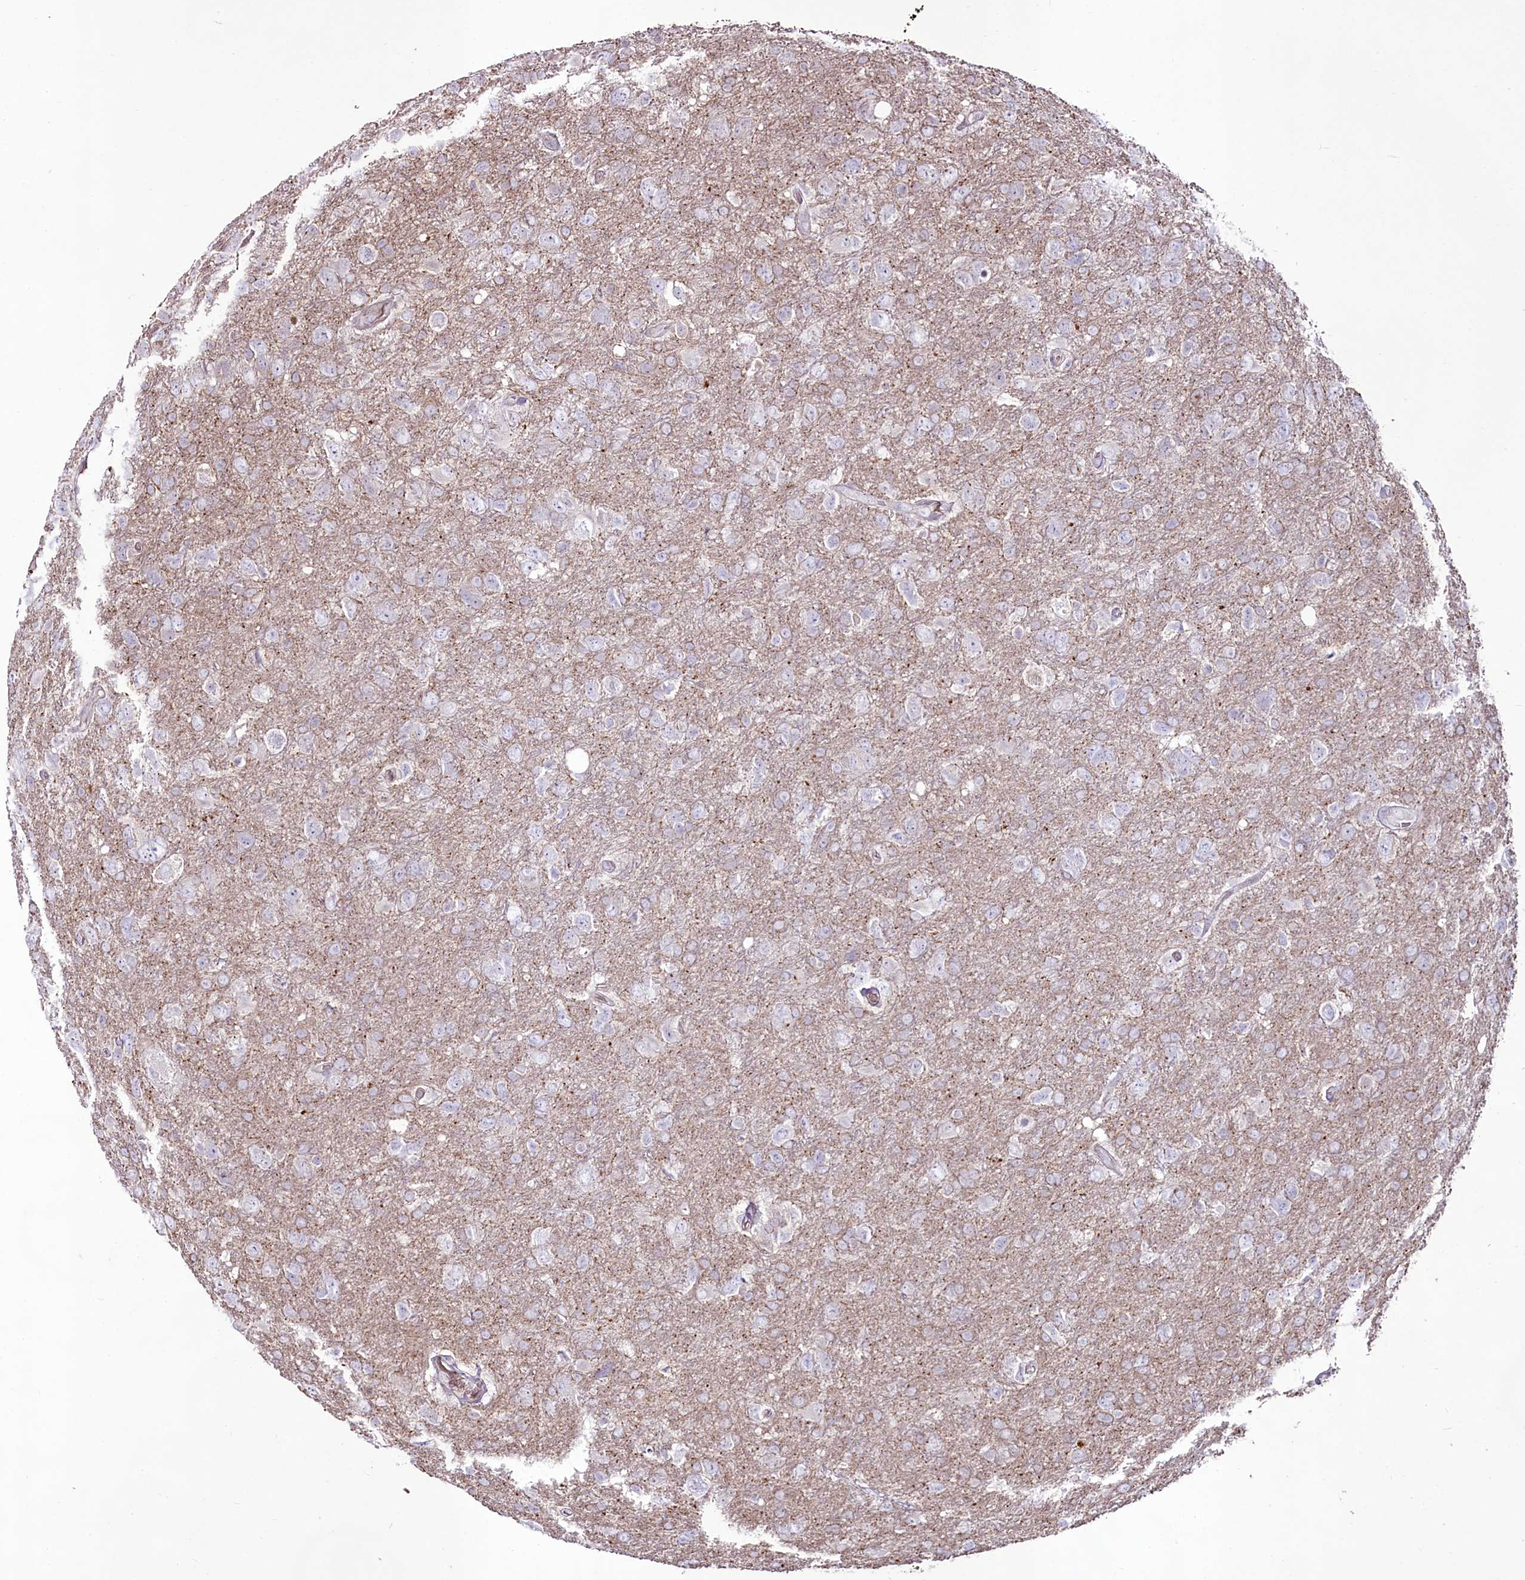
{"staining": {"intensity": "negative", "quantity": "none", "location": "none"}, "tissue": "glioma", "cell_type": "Tumor cells", "image_type": "cancer", "snomed": [{"axis": "morphology", "description": "Glioma, malignant, High grade"}, {"axis": "topography", "description": "Brain"}], "caption": "Immunohistochemistry (IHC) image of human glioma stained for a protein (brown), which demonstrates no expression in tumor cells.", "gene": "SUSD3", "patient": {"sex": "male", "age": 61}}